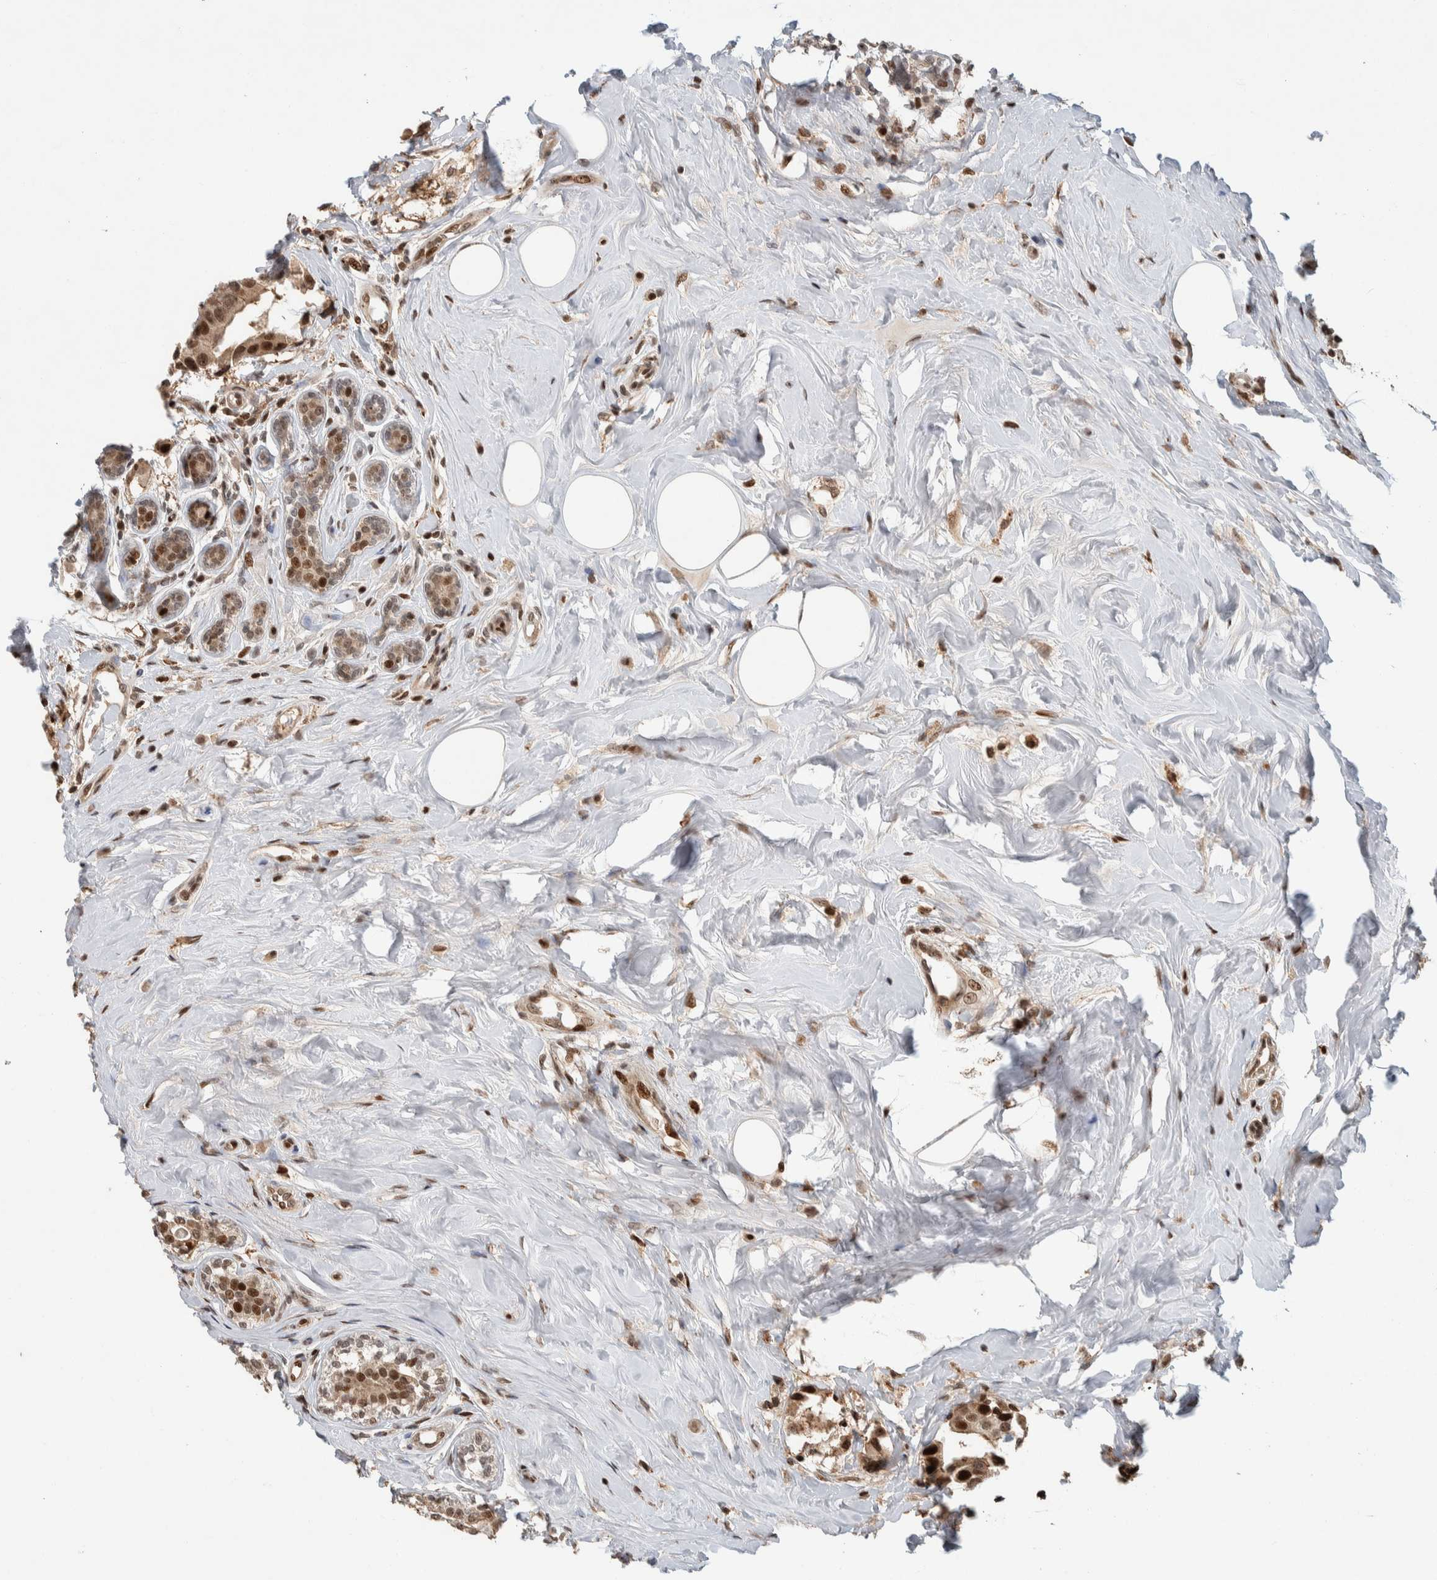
{"staining": {"intensity": "moderate", "quantity": ">75%", "location": "nuclear"}, "tissue": "breast cancer", "cell_type": "Tumor cells", "image_type": "cancer", "snomed": [{"axis": "morphology", "description": "Normal tissue, NOS"}, {"axis": "morphology", "description": "Duct carcinoma"}, {"axis": "topography", "description": "Breast"}], "caption": "Immunohistochemical staining of breast cancer demonstrates medium levels of moderate nuclear protein staining in about >75% of tumor cells. Nuclei are stained in blue.", "gene": "ZNF521", "patient": {"sex": "female", "age": 39}}